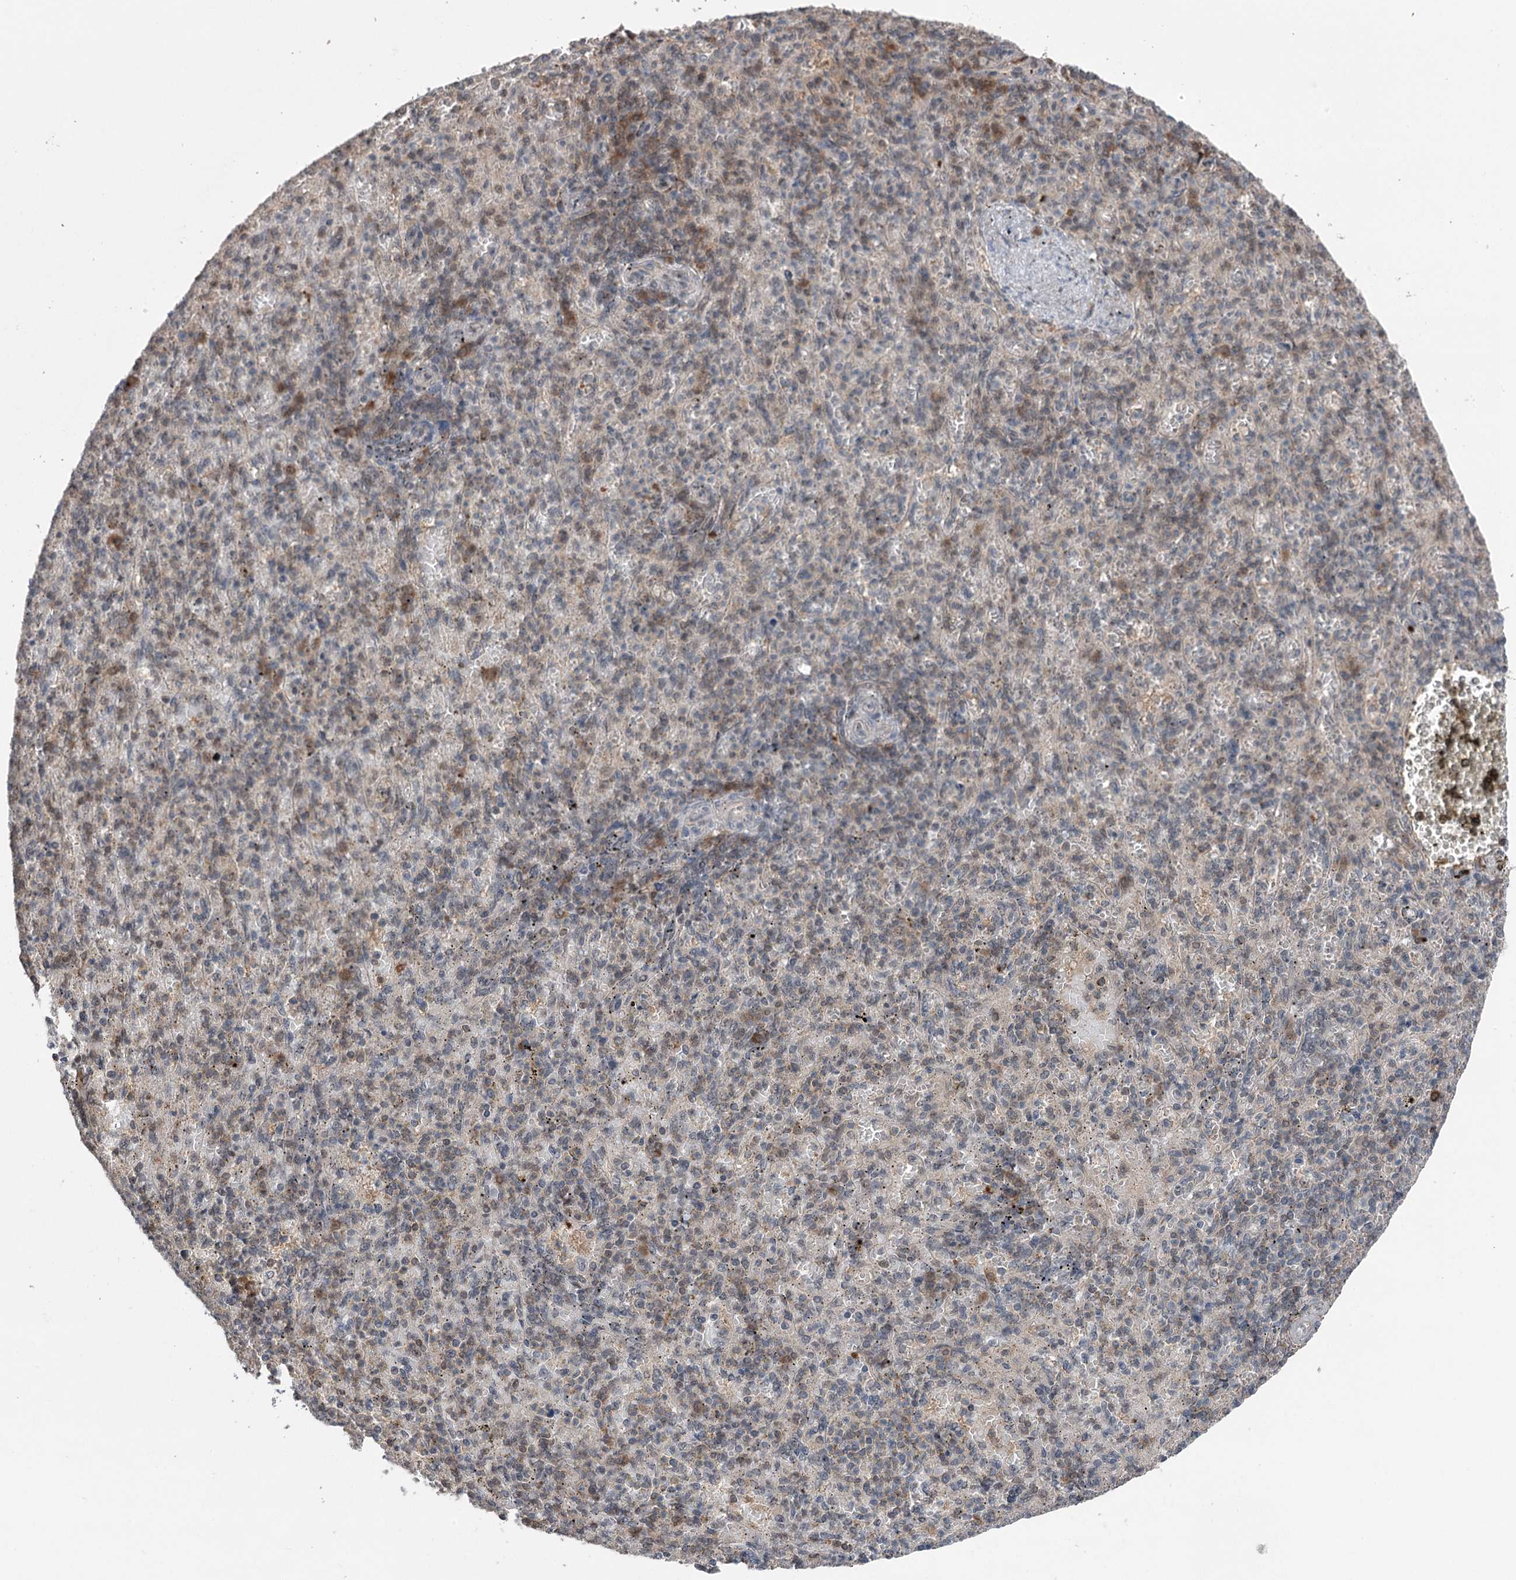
{"staining": {"intensity": "weak", "quantity": "25%-75%", "location": "cytoplasmic/membranous"}, "tissue": "spleen", "cell_type": "Cells in red pulp", "image_type": "normal", "snomed": [{"axis": "morphology", "description": "Normal tissue, NOS"}, {"axis": "topography", "description": "Spleen"}], "caption": "This image shows immunohistochemistry staining of normal human spleen, with low weak cytoplasmic/membranous staining in about 25%-75% of cells in red pulp.", "gene": "CCSER2", "patient": {"sex": "female", "age": 74}}